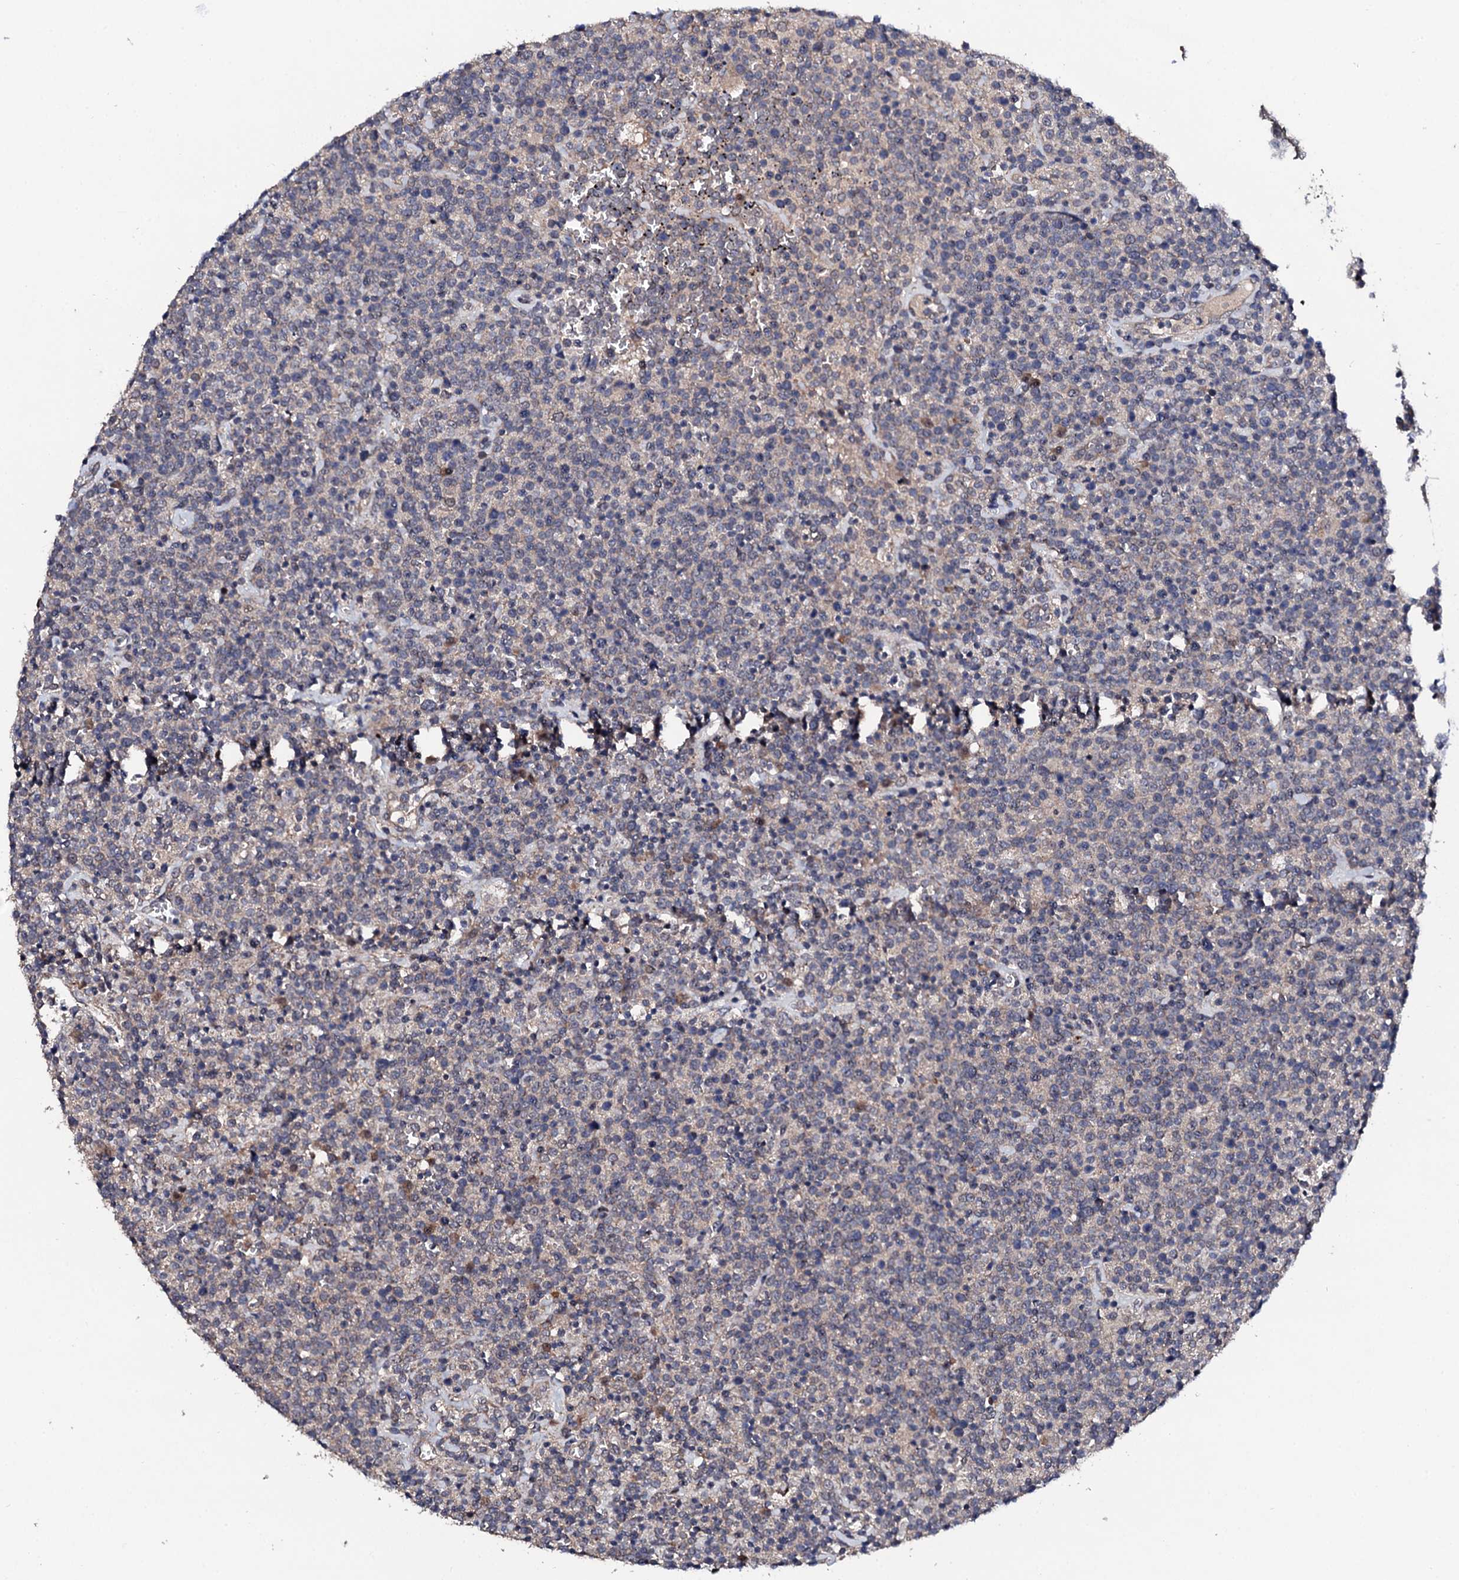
{"staining": {"intensity": "negative", "quantity": "none", "location": "none"}, "tissue": "lymphoma", "cell_type": "Tumor cells", "image_type": "cancer", "snomed": [{"axis": "morphology", "description": "Malignant lymphoma, non-Hodgkin's type, High grade"}, {"axis": "topography", "description": "Lymph node"}], "caption": "This micrograph is of high-grade malignant lymphoma, non-Hodgkin's type stained with immunohistochemistry (IHC) to label a protein in brown with the nuclei are counter-stained blue. There is no staining in tumor cells.", "gene": "IP6K1", "patient": {"sex": "male", "age": 61}}